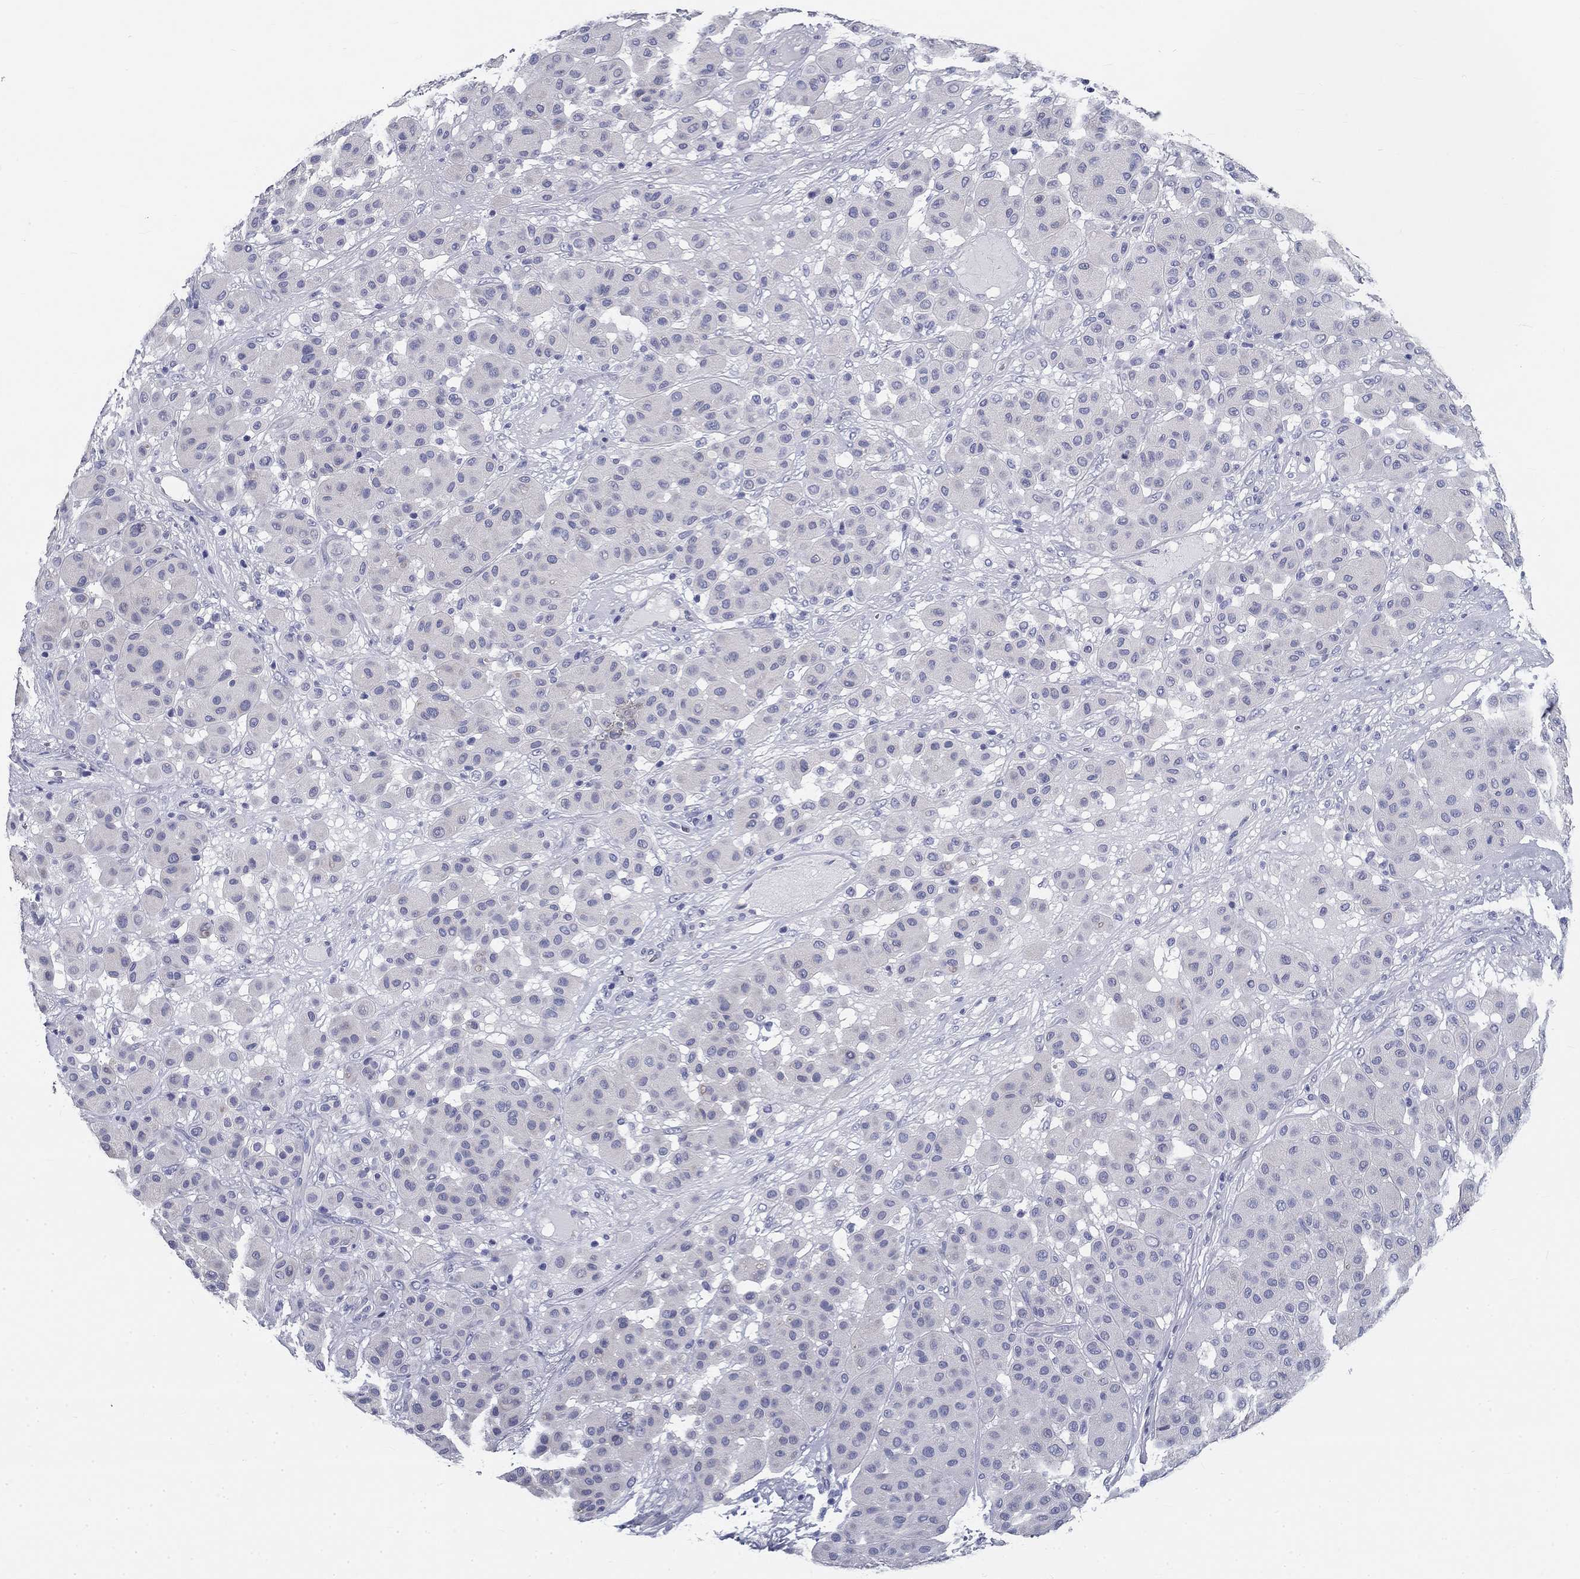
{"staining": {"intensity": "negative", "quantity": "none", "location": "none"}, "tissue": "melanoma", "cell_type": "Tumor cells", "image_type": "cancer", "snomed": [{"axis": "morphology", "description": "Malignant melanoma, Metastatic site"}, {"axis": "topography", "description": "Smooth muscle"}], "caption": "Immunohistochemistry histopathology image of human melanoma stained for a protein (brown), which reveals no staining in tumor cells.", "gene": "GALNTL5", "patient": {"sex": "male", "age": 41}}